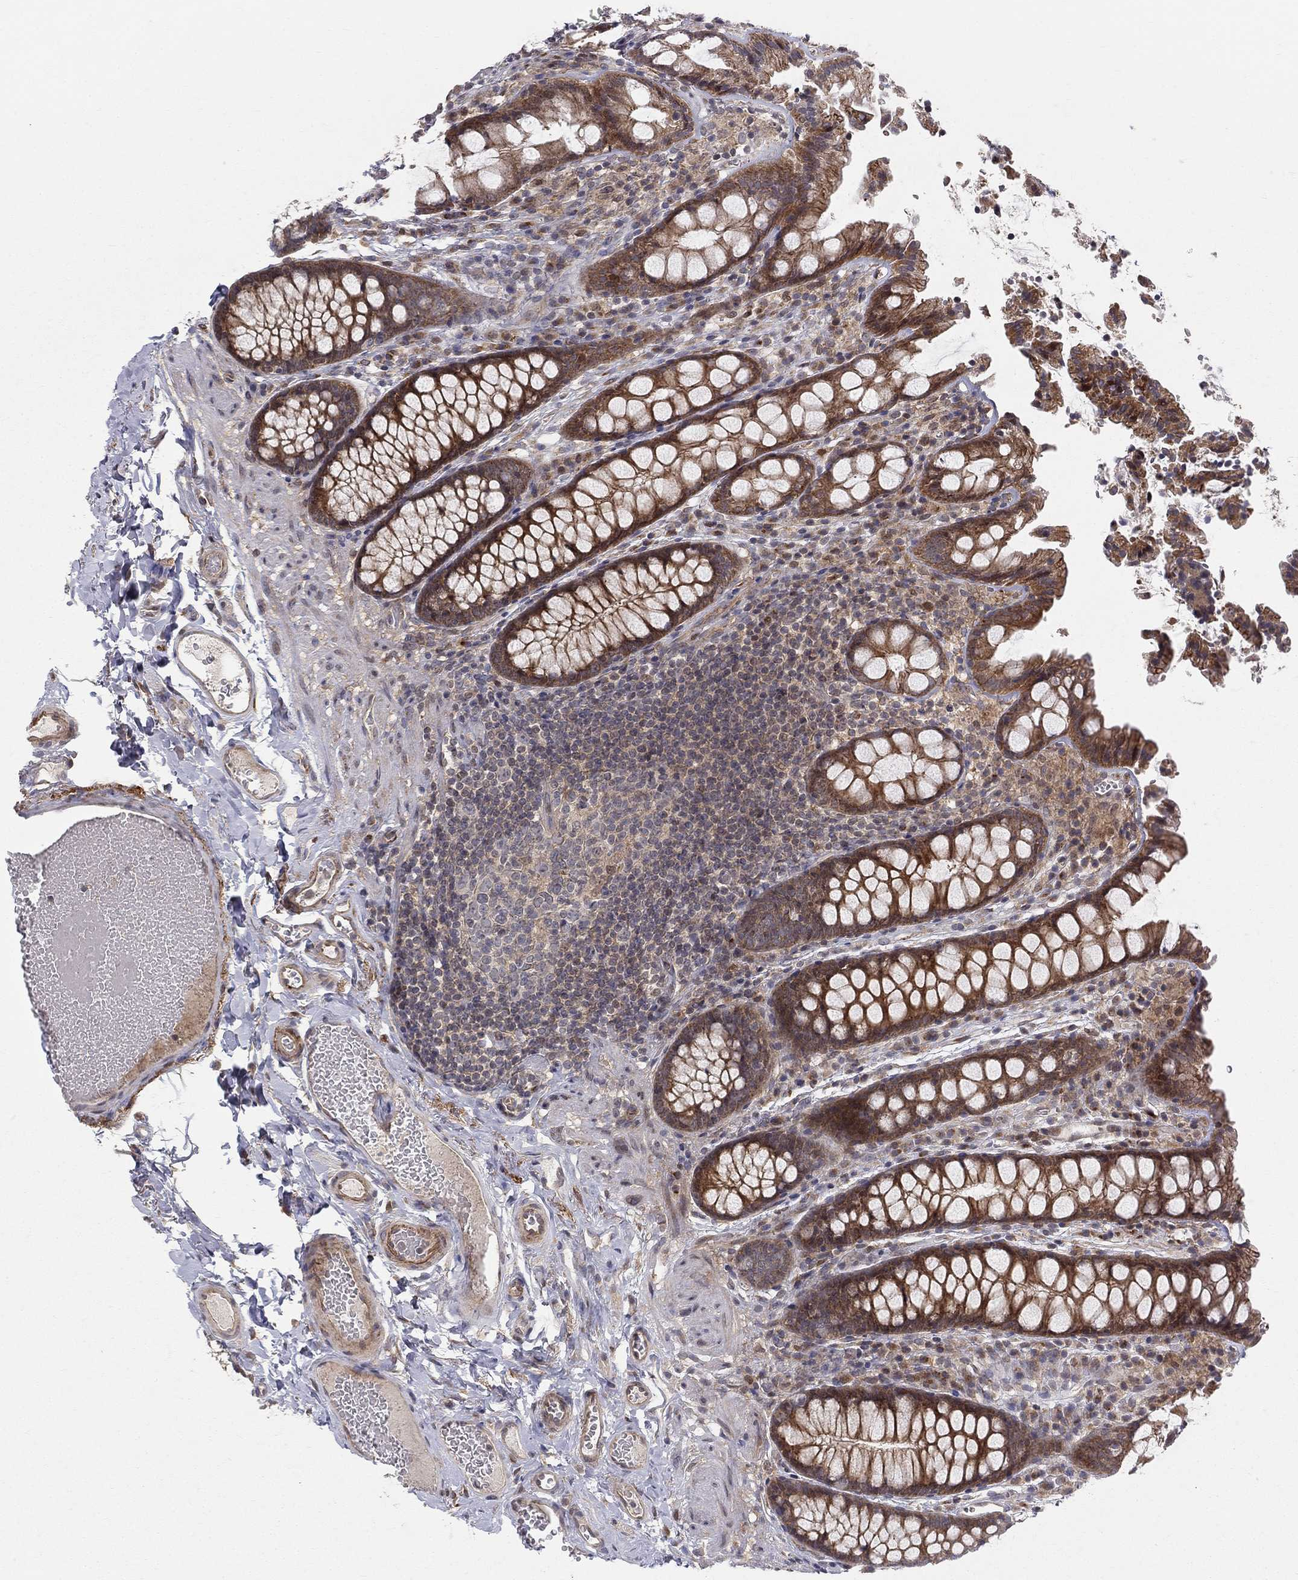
{"staining": {"intensity": "strong", "quantity": "<25%", "location": "cytoplasmic/membranous"}, "tissue": "colon", "cell_type": "Endothelial cells", "image_type": "normal", "snomed": [{"axis": "morphology", "description": "Normal tissue, NOS"}, {"axis": "topography", "description": "Colon"}], "caption": "Colon was stained to show a protein in brown. There is medium levels of strong cytoplasmic/membranous staining in approximately <25% of endothelial cells. (DAB = brown stain, brightfield microscopy at high magnification).", "gene": "WDR19", "patient": {"sex": "female", "age": 86}}